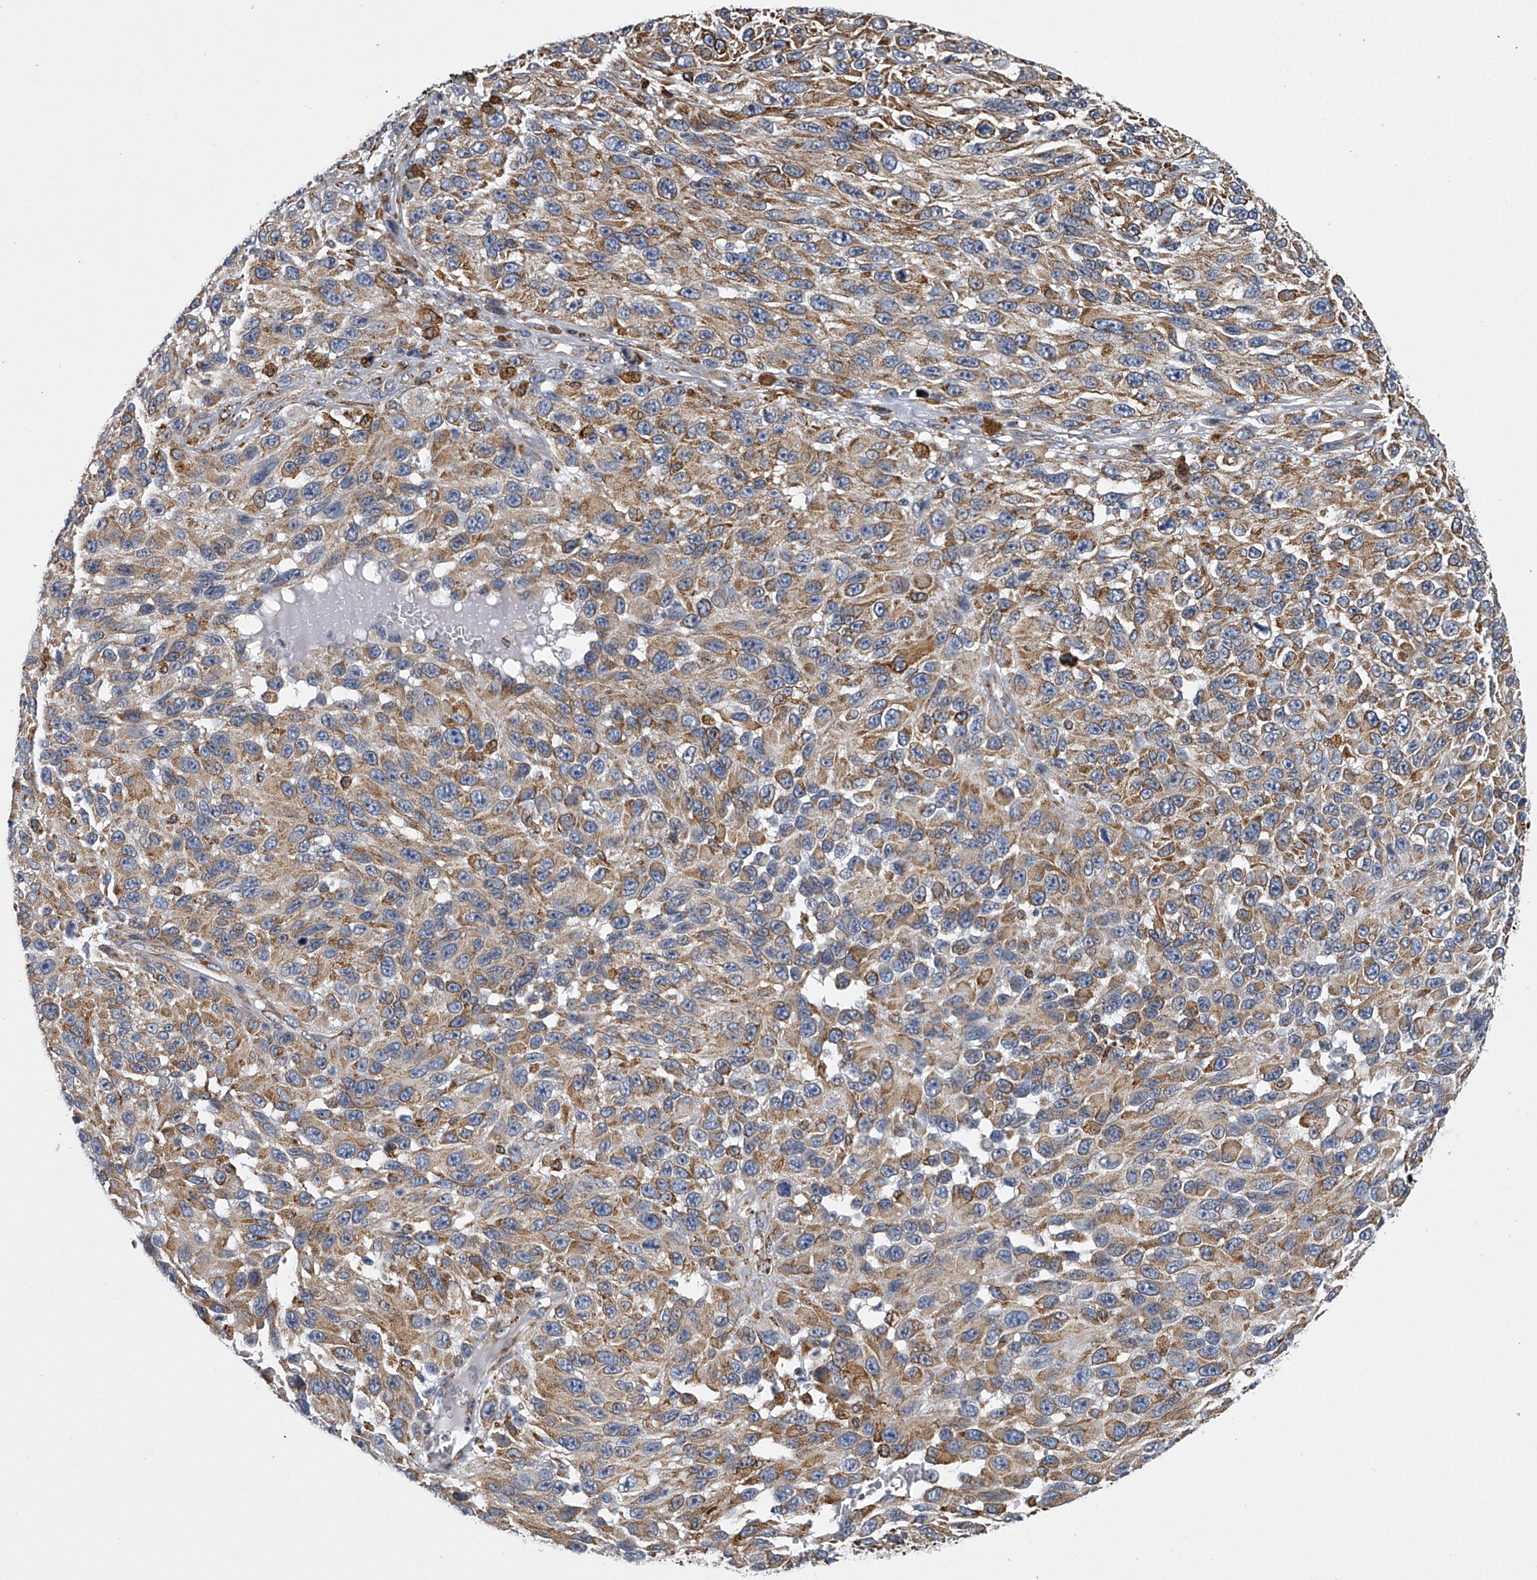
{"staining": {"intensity": "moderate", "quantity": ">75%", "location": "cytoplasmic/membranous"}, "tissue": "melanoma", "cell_type": "Tumor cells", "image_type": "cancer", "snomed": [{"axis": "morphology", "description": "Malignant melanoma, NOS"}, {"axis": "topography", "description": "Skin"}], "caption": "Human melanoma stained with a protein marker displays moderate staining in tumor cells.", "gene": "TMEM63C", "patient": {"sex": "female", "age": 96}}